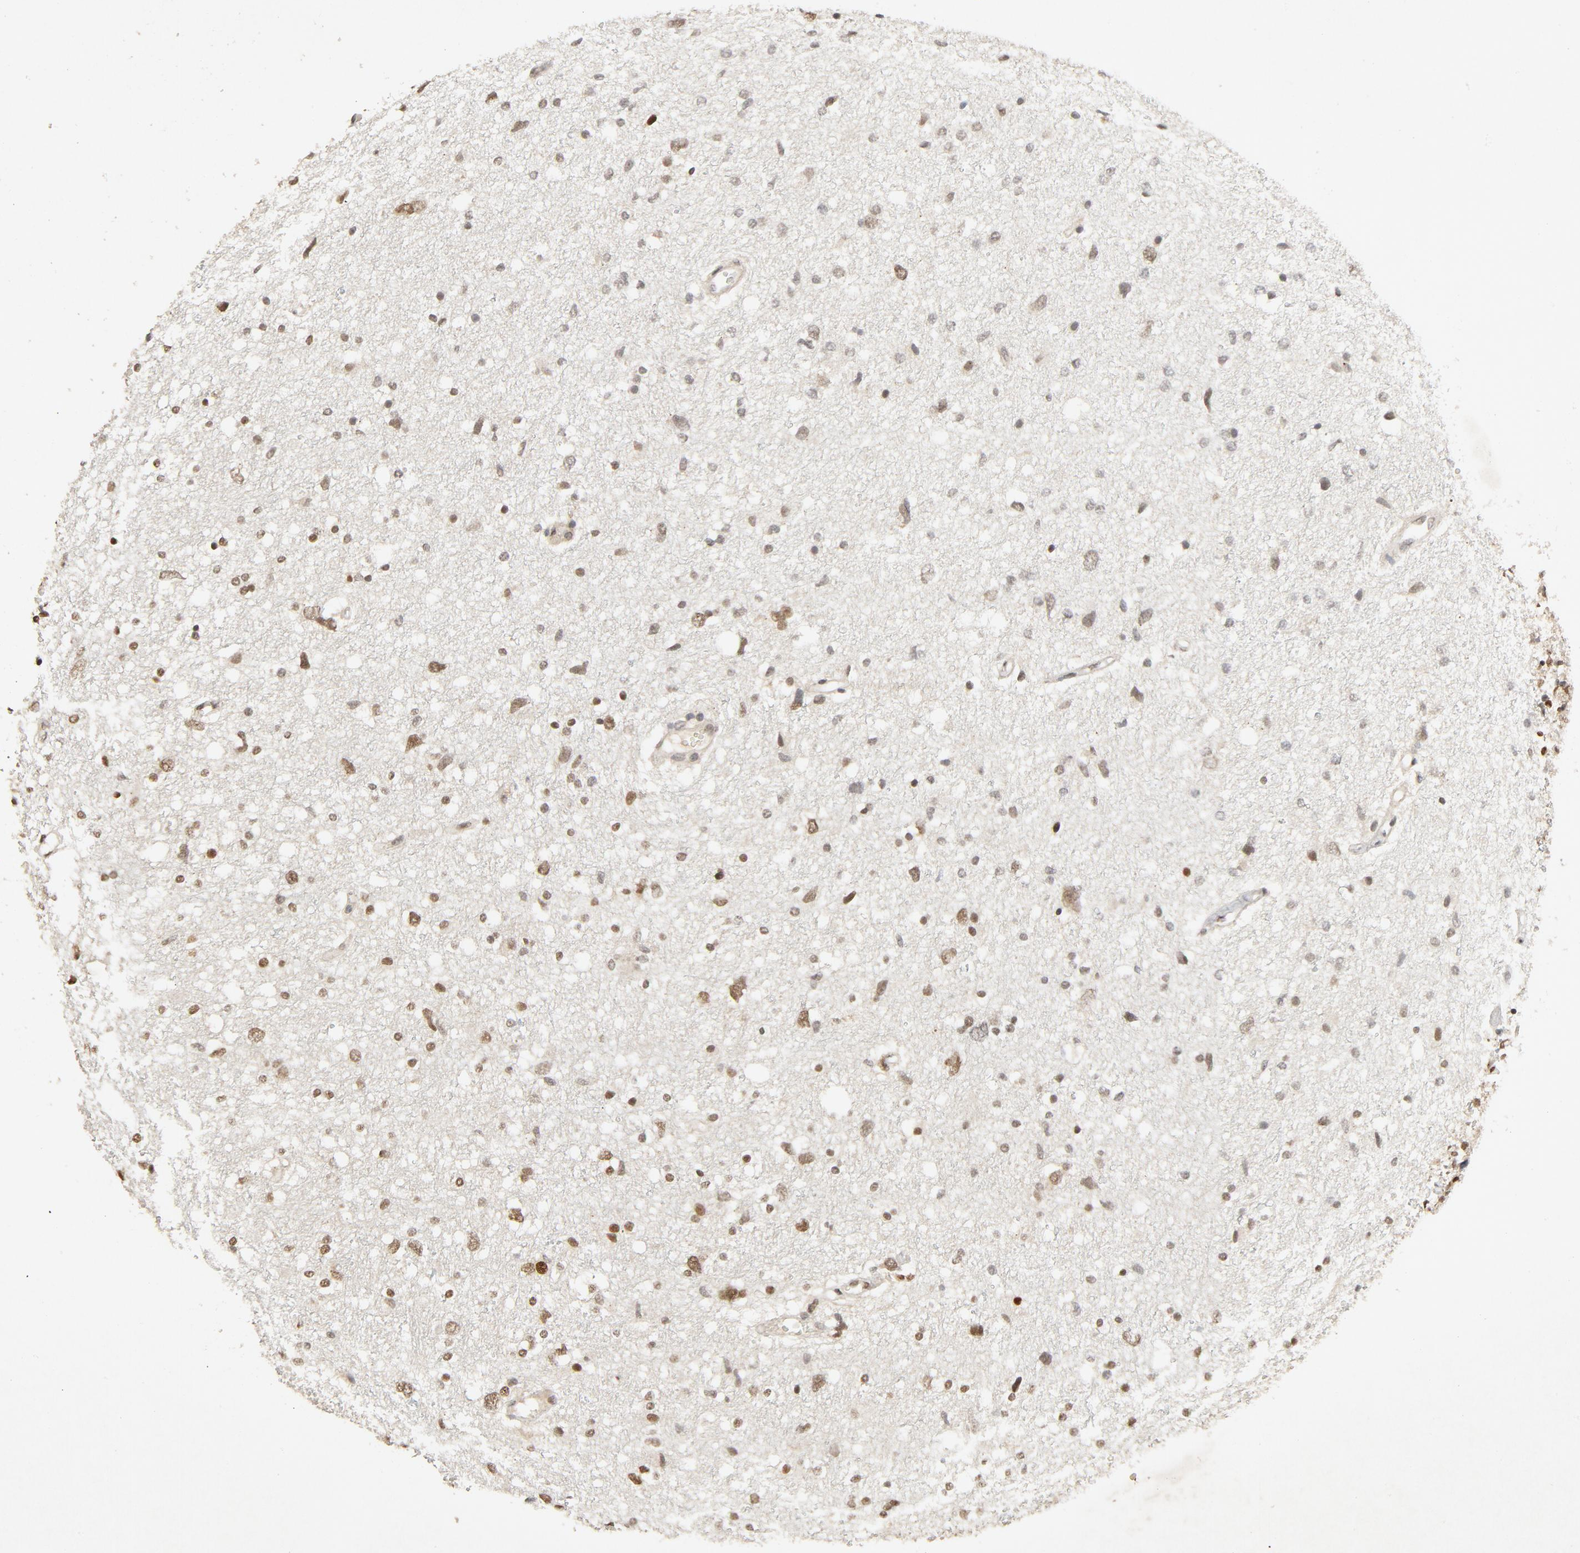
{"staining": {"intensity": "moderate", "quantity": ">75%", "location": "nuclear"}, "tissue": "glioma", "cell_type": "Tumor cells", "image_type": "cancer", "snomed": [{"axis": "morphology", "description": "Glioma, malignant, High grade"}, {"axis": "topography", "description": "Brain"}], "caption": "Immunohistochemistry (IHC) micrograph of high-grade glioma (malignant) stained for a protein (brown), which reveals medium levels of moderate nuclear positivity in about >75% of tumor cells.", "gene": "SMARCD1", "patient": {"sex": "female", "age": 59}}